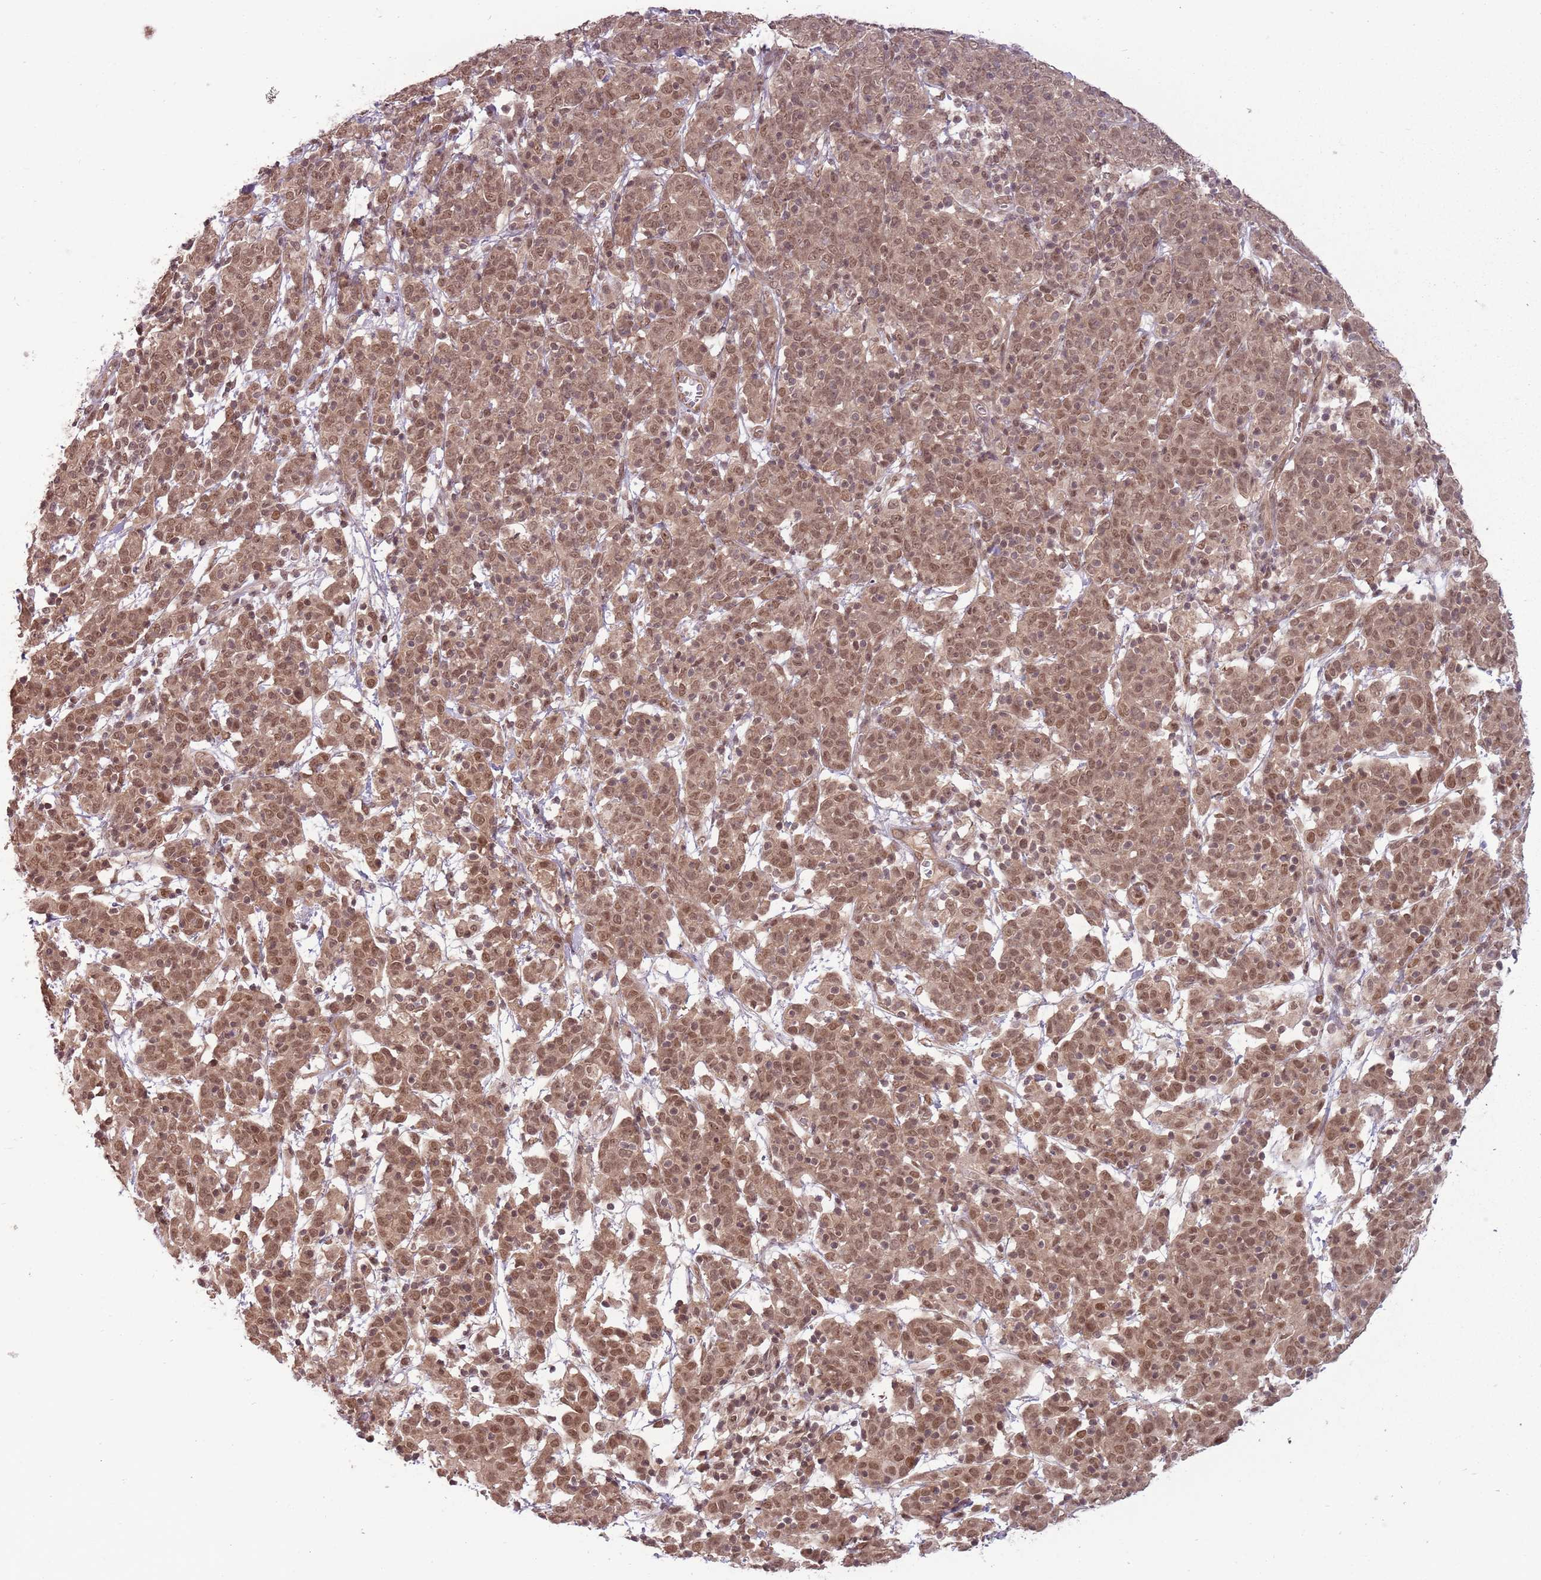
{"staining": {"intensity": "weak", "quantity": ">75%", "location": "cytoplasmic/membranous,nuclear"}, "tissue": "cervical cancer", "cell_type": "Tumor cells", "image_type": "cancer", "snomed": [{"axis": "morphology", "description": "Squamous cell carcinoma, NOS"}, {"axis": "topography", "description": "Cervix"}], "caption": "Human cervical squamous cell carcinoma stained with a brown dye demonstrates weak cytoplasmic/membranous and nuclear positive expression in approximately >75% of tumor cells.", "gene": "ADAMTS3", "patient": {"sex": "female", "age": 67}}